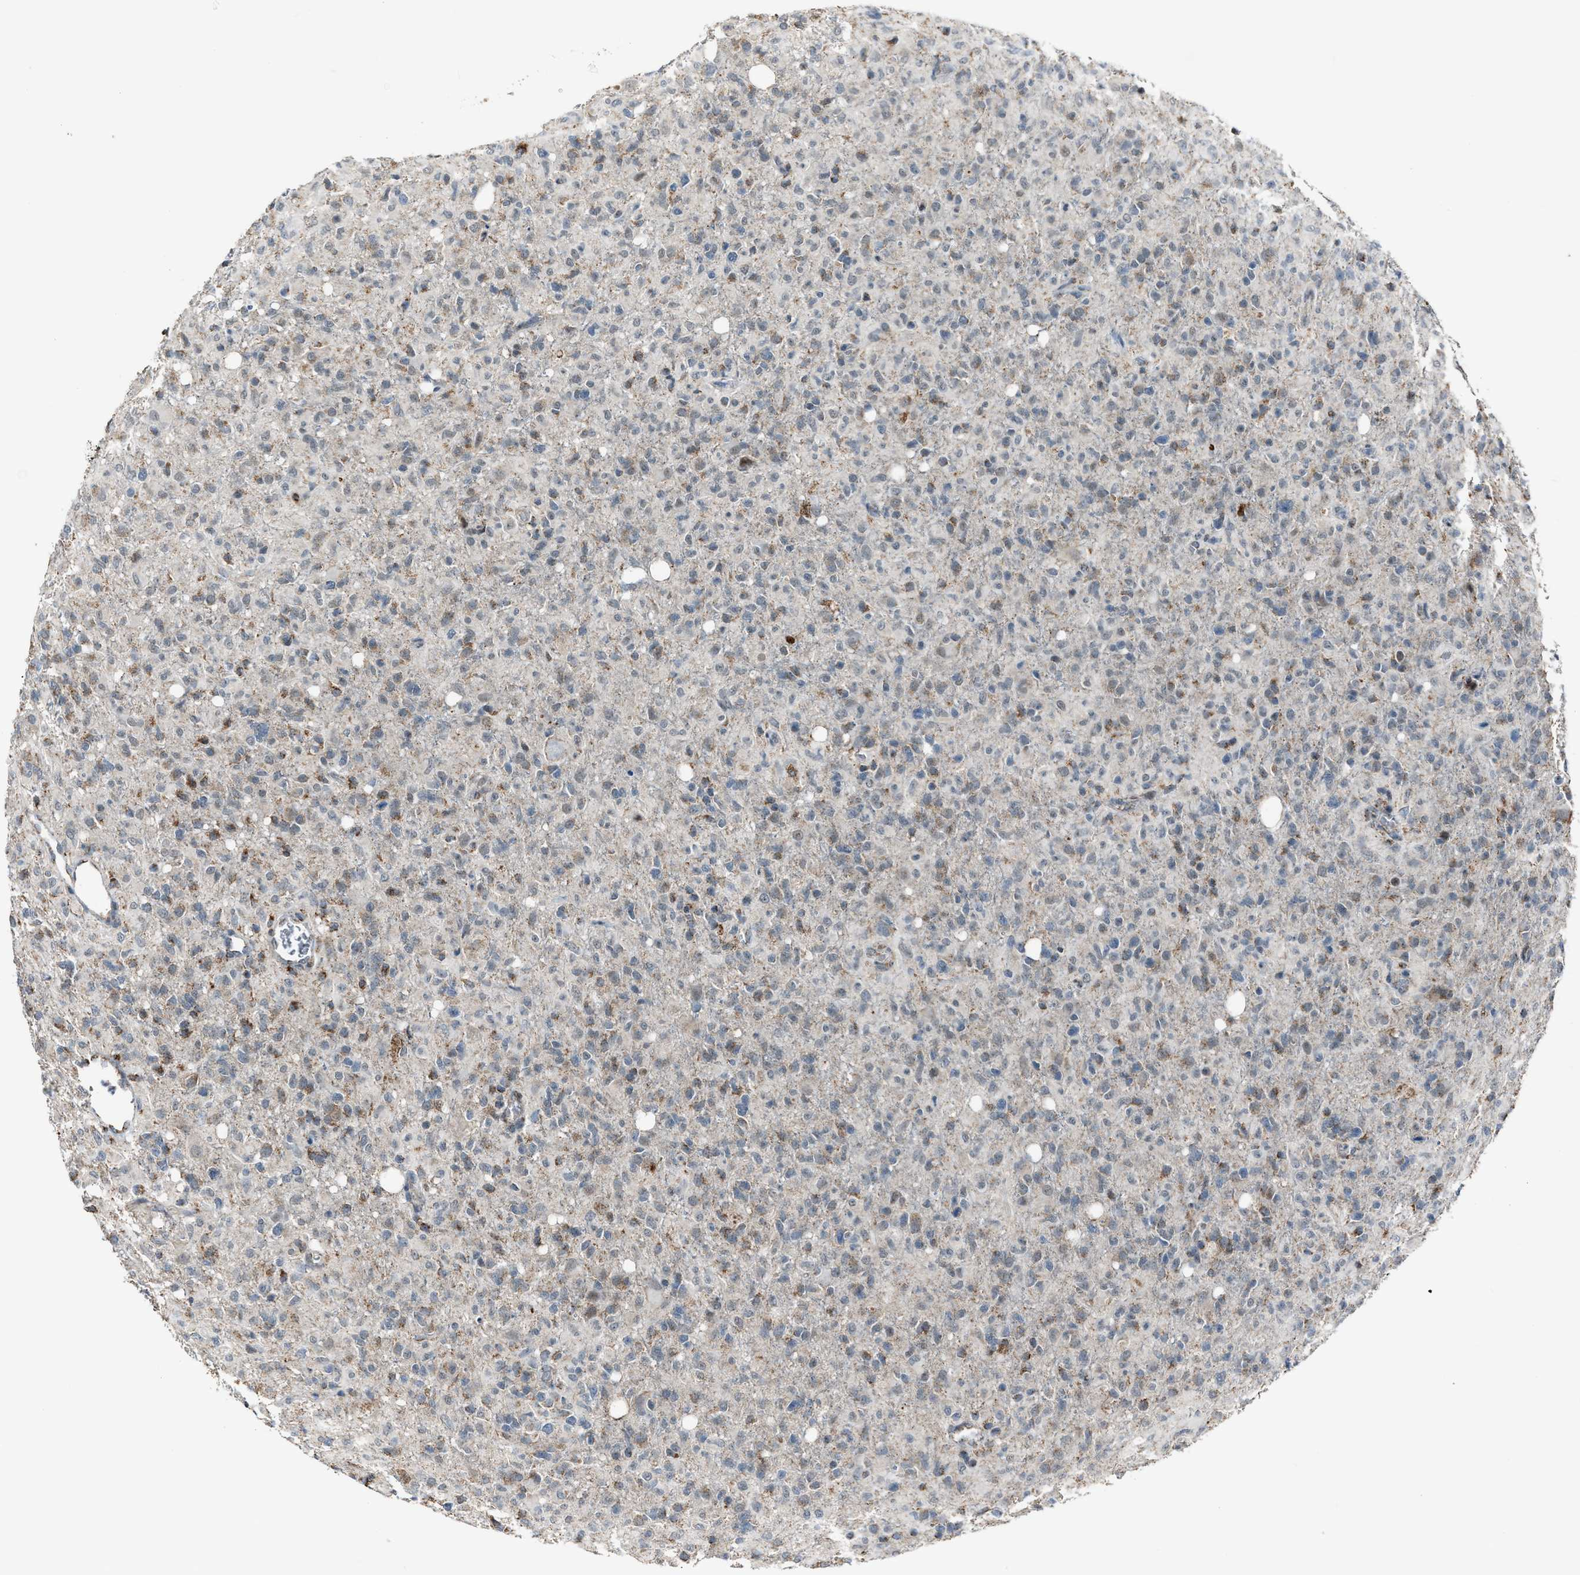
{"staining": {"intensity": "moderate", "quantity": "<25%", "location": "cytoplasmic/membranous"}, "tissue": "glioma", "cell_type": "Tumor cells", "image_type": "cancer", "snomed": [{"axis": "morphology", "description": "Glioma, malignant, High grade"}, {"axis": "topography", "description": "Brain"}], "caption": "This micrograph demonstrates immunohistochemistry (IHC) staining of malignant glioma (high-grade), with low moderate cytoplasmic/membranous staining in approximately <25% of tumor cells.", "gene": "CHN2", "patient": {"sex": "female", "age": 57}}